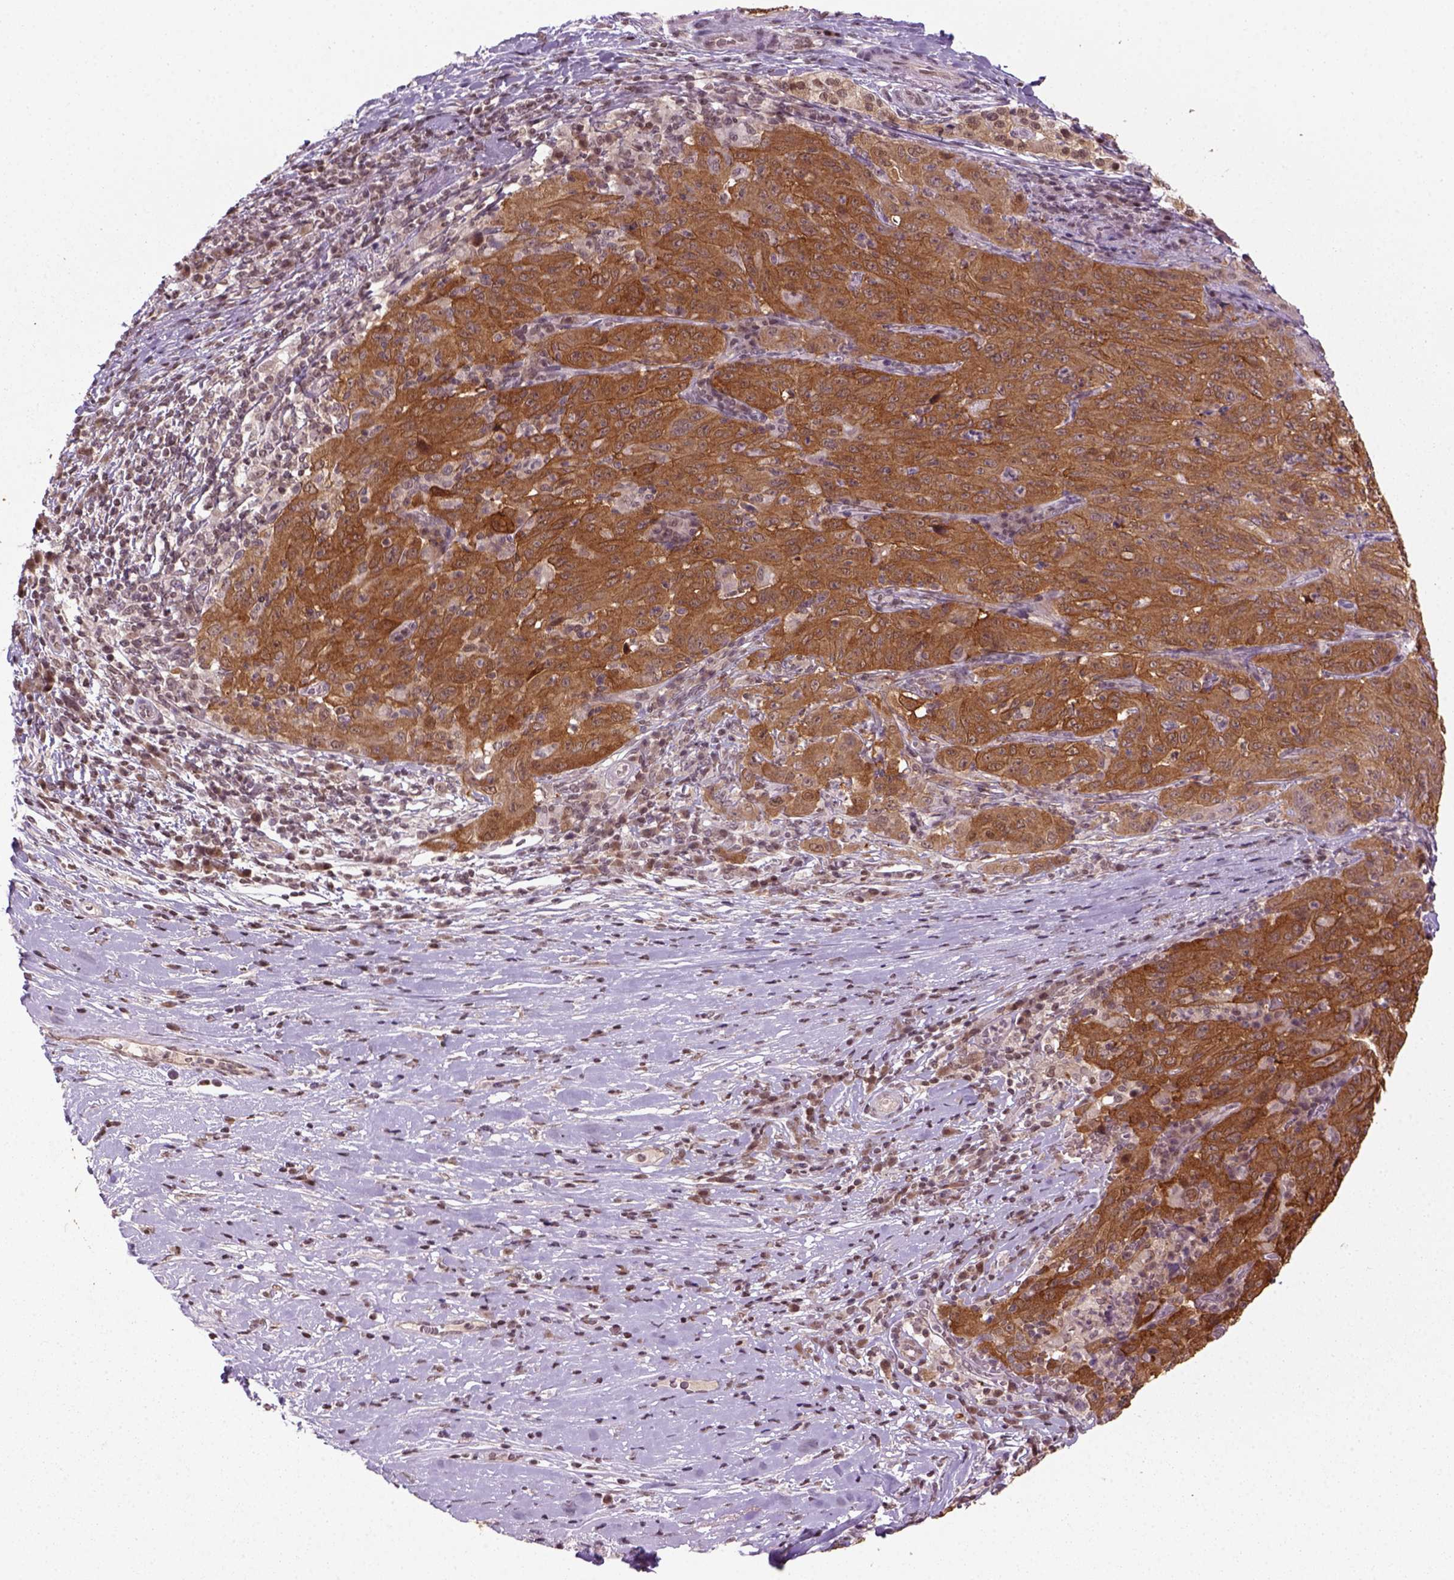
{"staining": {"intensity": "moderate", "quantity": ">75%", "location": "cytoplasmic/membranous"}, "tissue": "pancreatic cancer", "cell_type": "Tumor cells", "image_type": "cancer", "snomed": [{"axis": "morphology", "description": "Adenocarcinoma, NOS"}, {"axis": "topography", "description": "Pancreas"}], "caption": "This is a histology image of immunohistochemistry (IHC) staining of pancreatic cancer (adenocarcinoma), which shows moderate staining in the cytoplasmic/membranous of tumor cells.", "gene": "GOT1", "patient": {"sex": "male", "age": 63}}